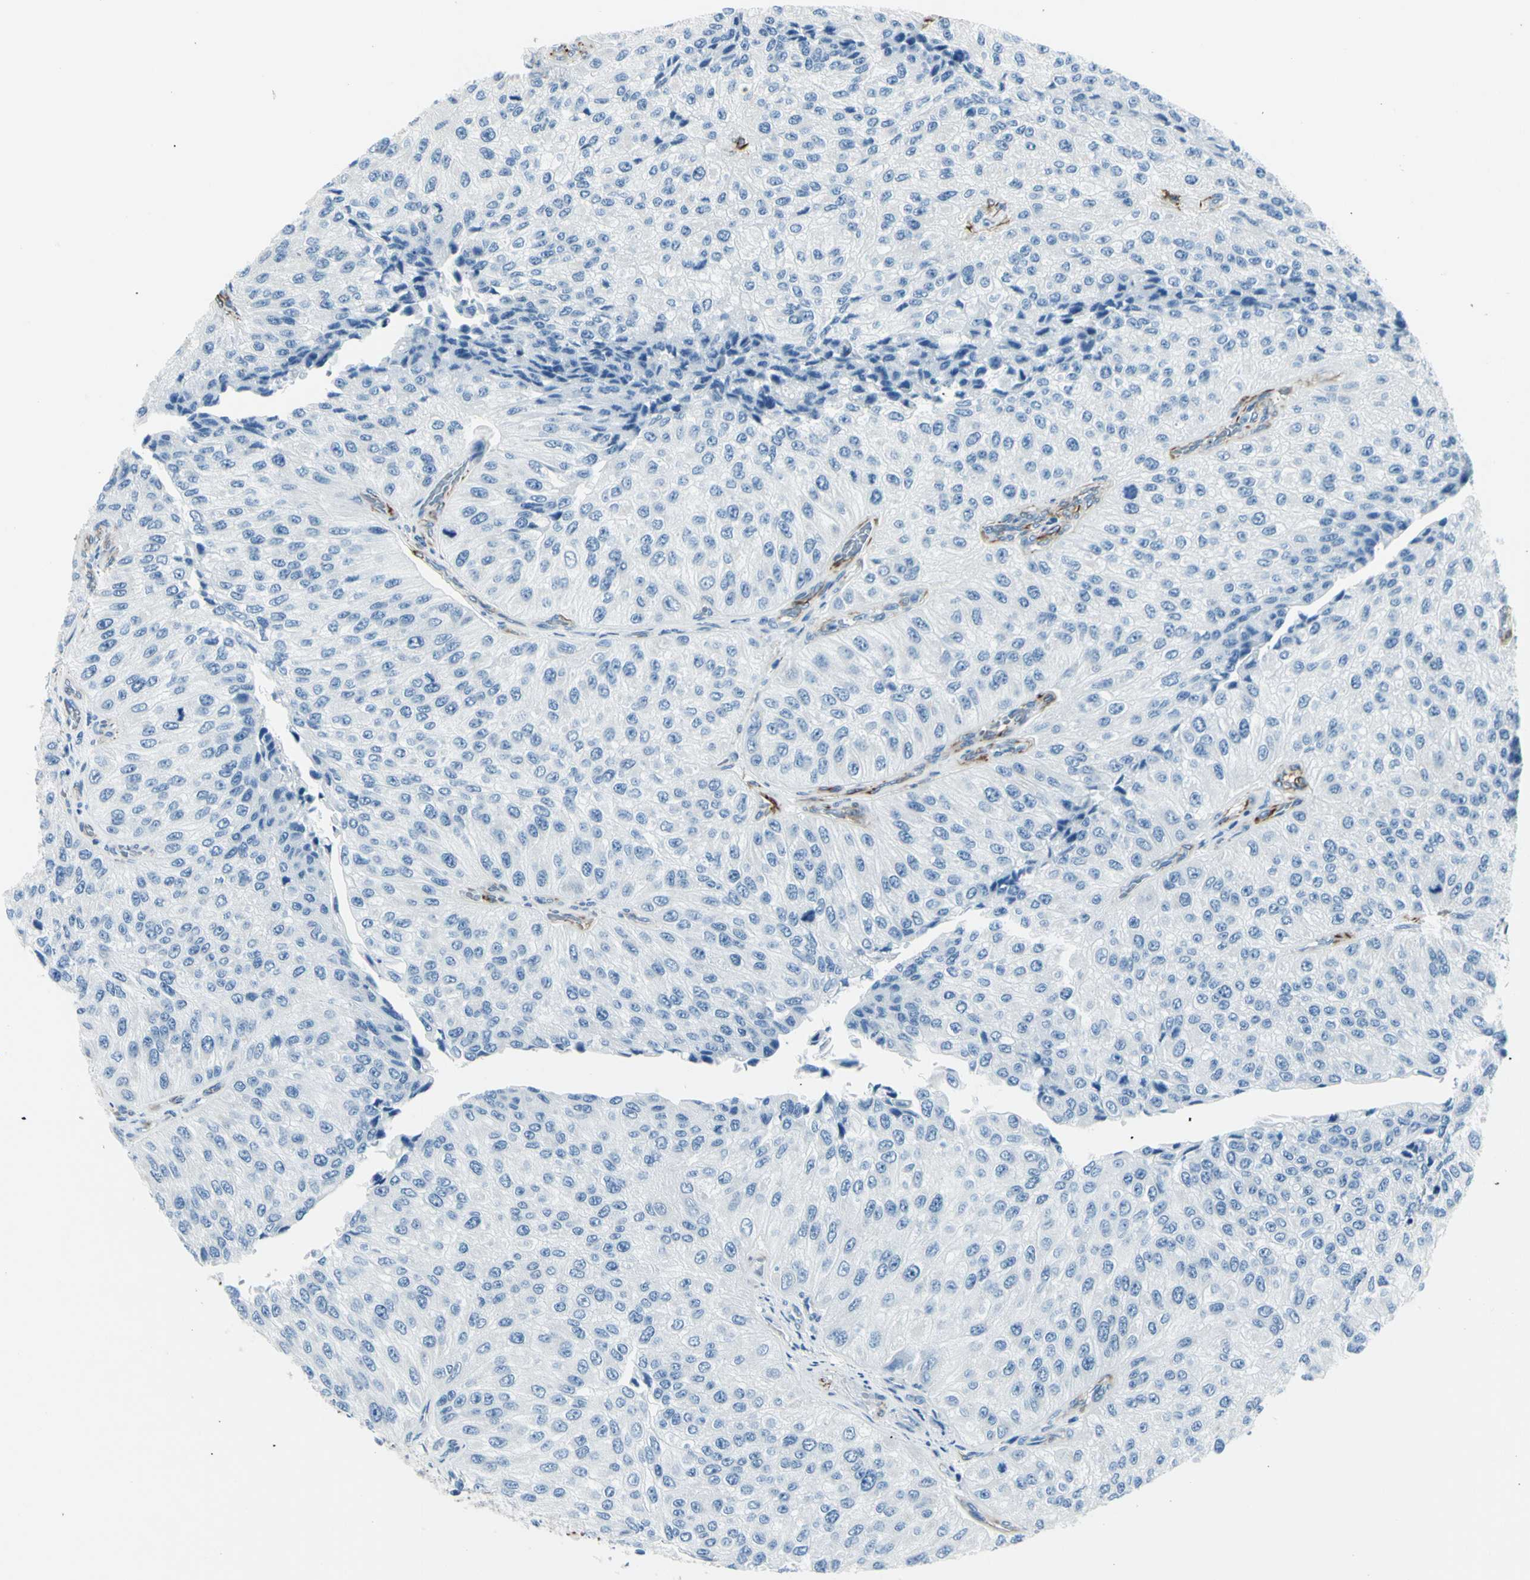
{"staining": {"intensity": "negative", "quantity": "none", "location": "none"}, "tissue": "urothelial cancer", "cell_type": "Tumor cells", "image_type": "cancer", "snomed": [{"axis": "morphology", "description": "Urothelial carcinoma, High grade"}, {"axis": "topography", "description": "Kidney"}, {"axis": "topography", "description": "Urinary bladder"}], "caption": "Protein analysis of urothelial carcinoma (high-grade) exhibits no significant staining in tumor cells. (Brightfield microscopy of DAB IHC at high magnification).", "gene": "PTH2R", "patient": {"sex": "male", "age": 77}}